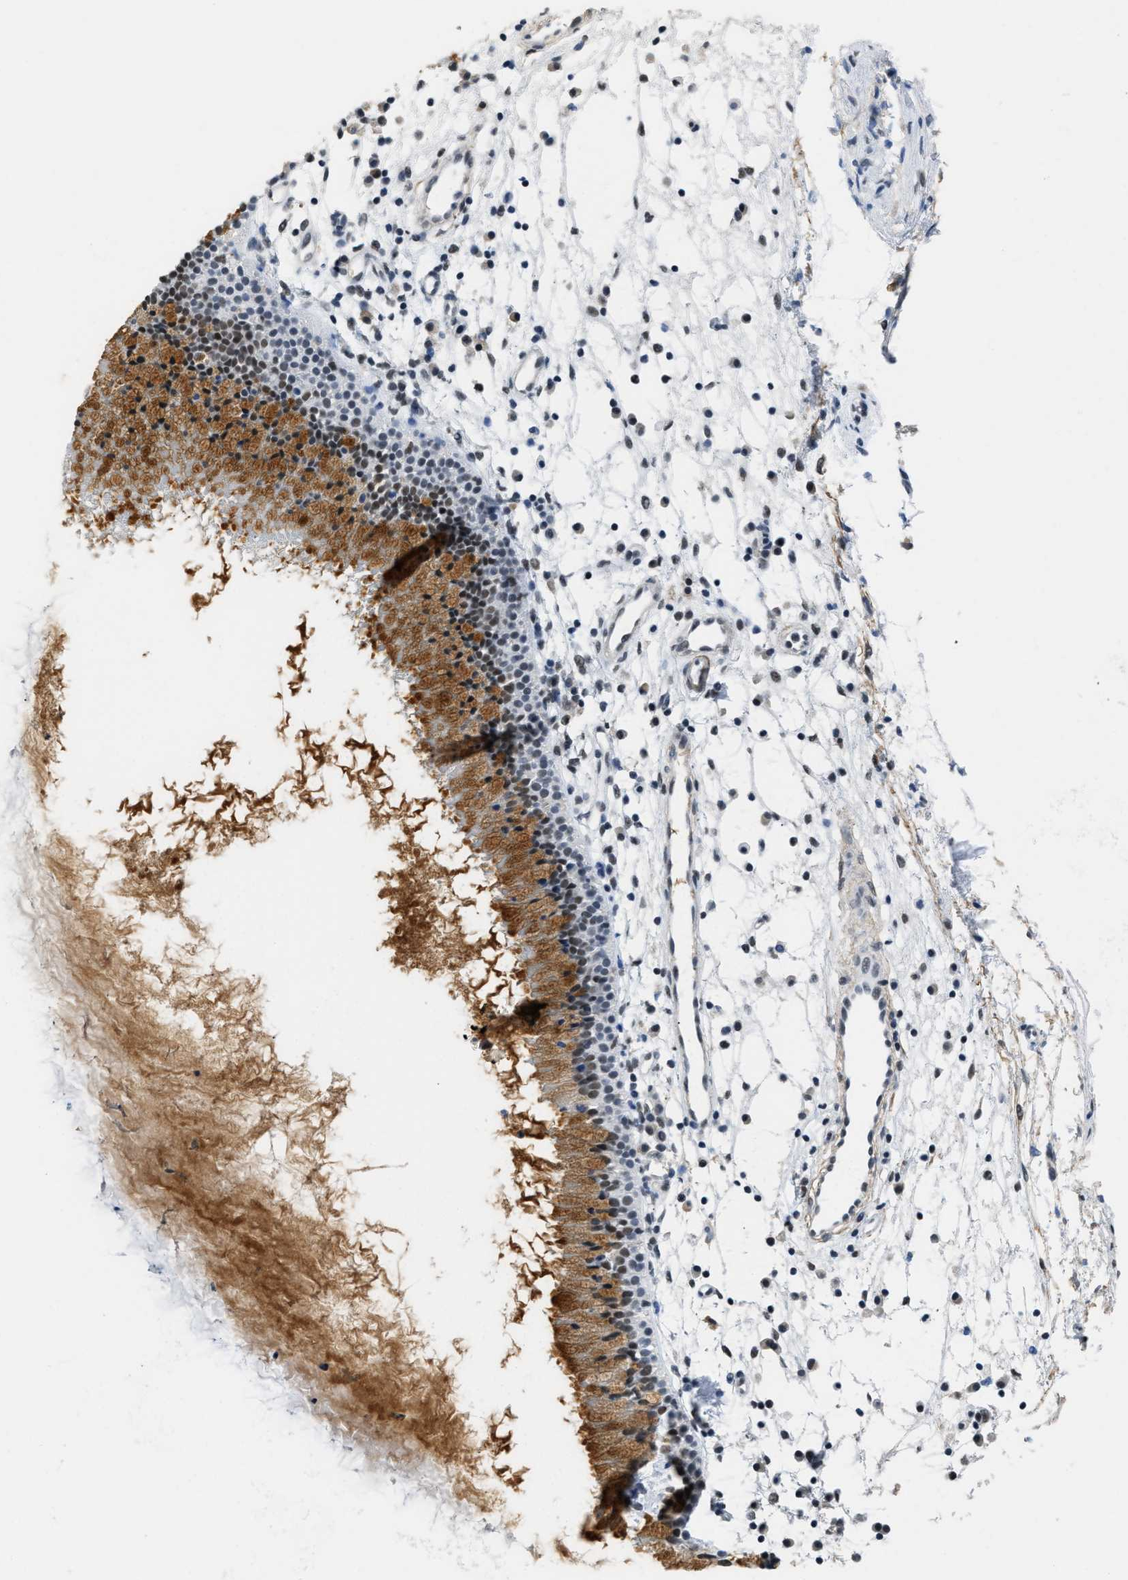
{"staining": {"intensity": "moderate", "quantity": ">75%", "location": "cytoplasmic/membranous,nuclear"}, "tissue": "nasopharynx", "cell_type": "Respiratory epithelial cells", "image_type": "normal", "snomed": [{"axis": "morphology", "description": "Normal tissue, NOS"}, {"axis": "topography", "description": "Nasopharynx"}], "caption": "Nasopharynx stained for a protein (brown) shows moderate cytoplasmic/membranous,nuclear positive staining in approximately >75% of respiratory epithelial cells.", "gene": "SCAF4", "patient": {"sex": "male", "age": 21}}